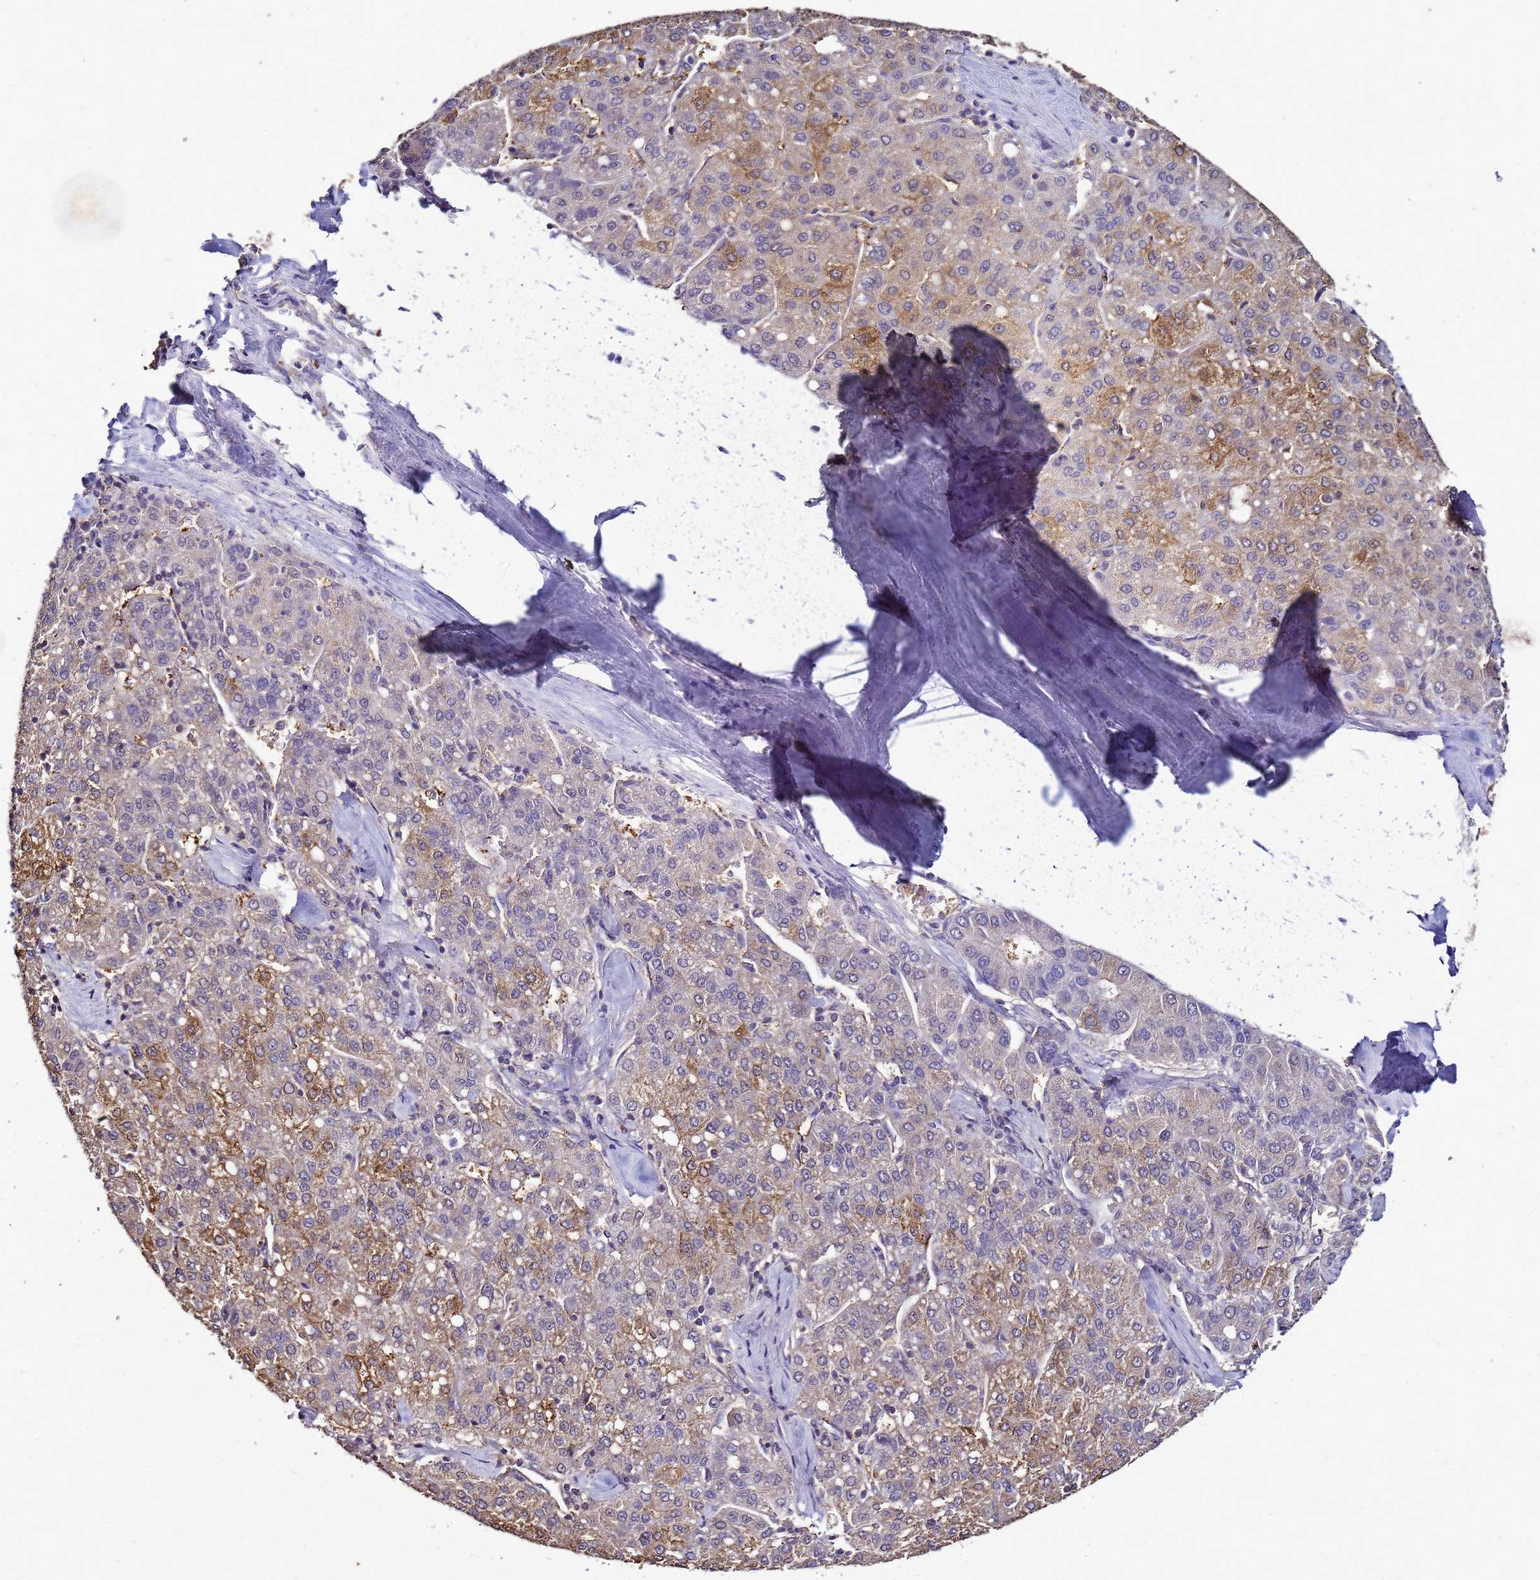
{"staining": {"intensity": "moderate", "quantity": "25%-75%", "location": "cytoplasmic/membranous"}, "tissue": "liver cancer", "cell_type": "Tumor cells", "image_type": "cancer", "snomed": [{"axis": "morphology", "description": "Carcinoma, Hepatocellular, NOS"}, {"axis": "topography", "description": "Liver"}], "caption": "High-power microscopy captured an IHC histopathology image of hepatocellular carcinoma (liver), revealing moderate cytoplasmic/membranous positivity in approximately 25%-75% of tumor cells. The staining was performed using DAB, with brown indicating positive protein expression. Nuclei are stained blue with hematoxylin.", "gene": "ENOPH1", "patient": {"sex": "male", "age": 65}}